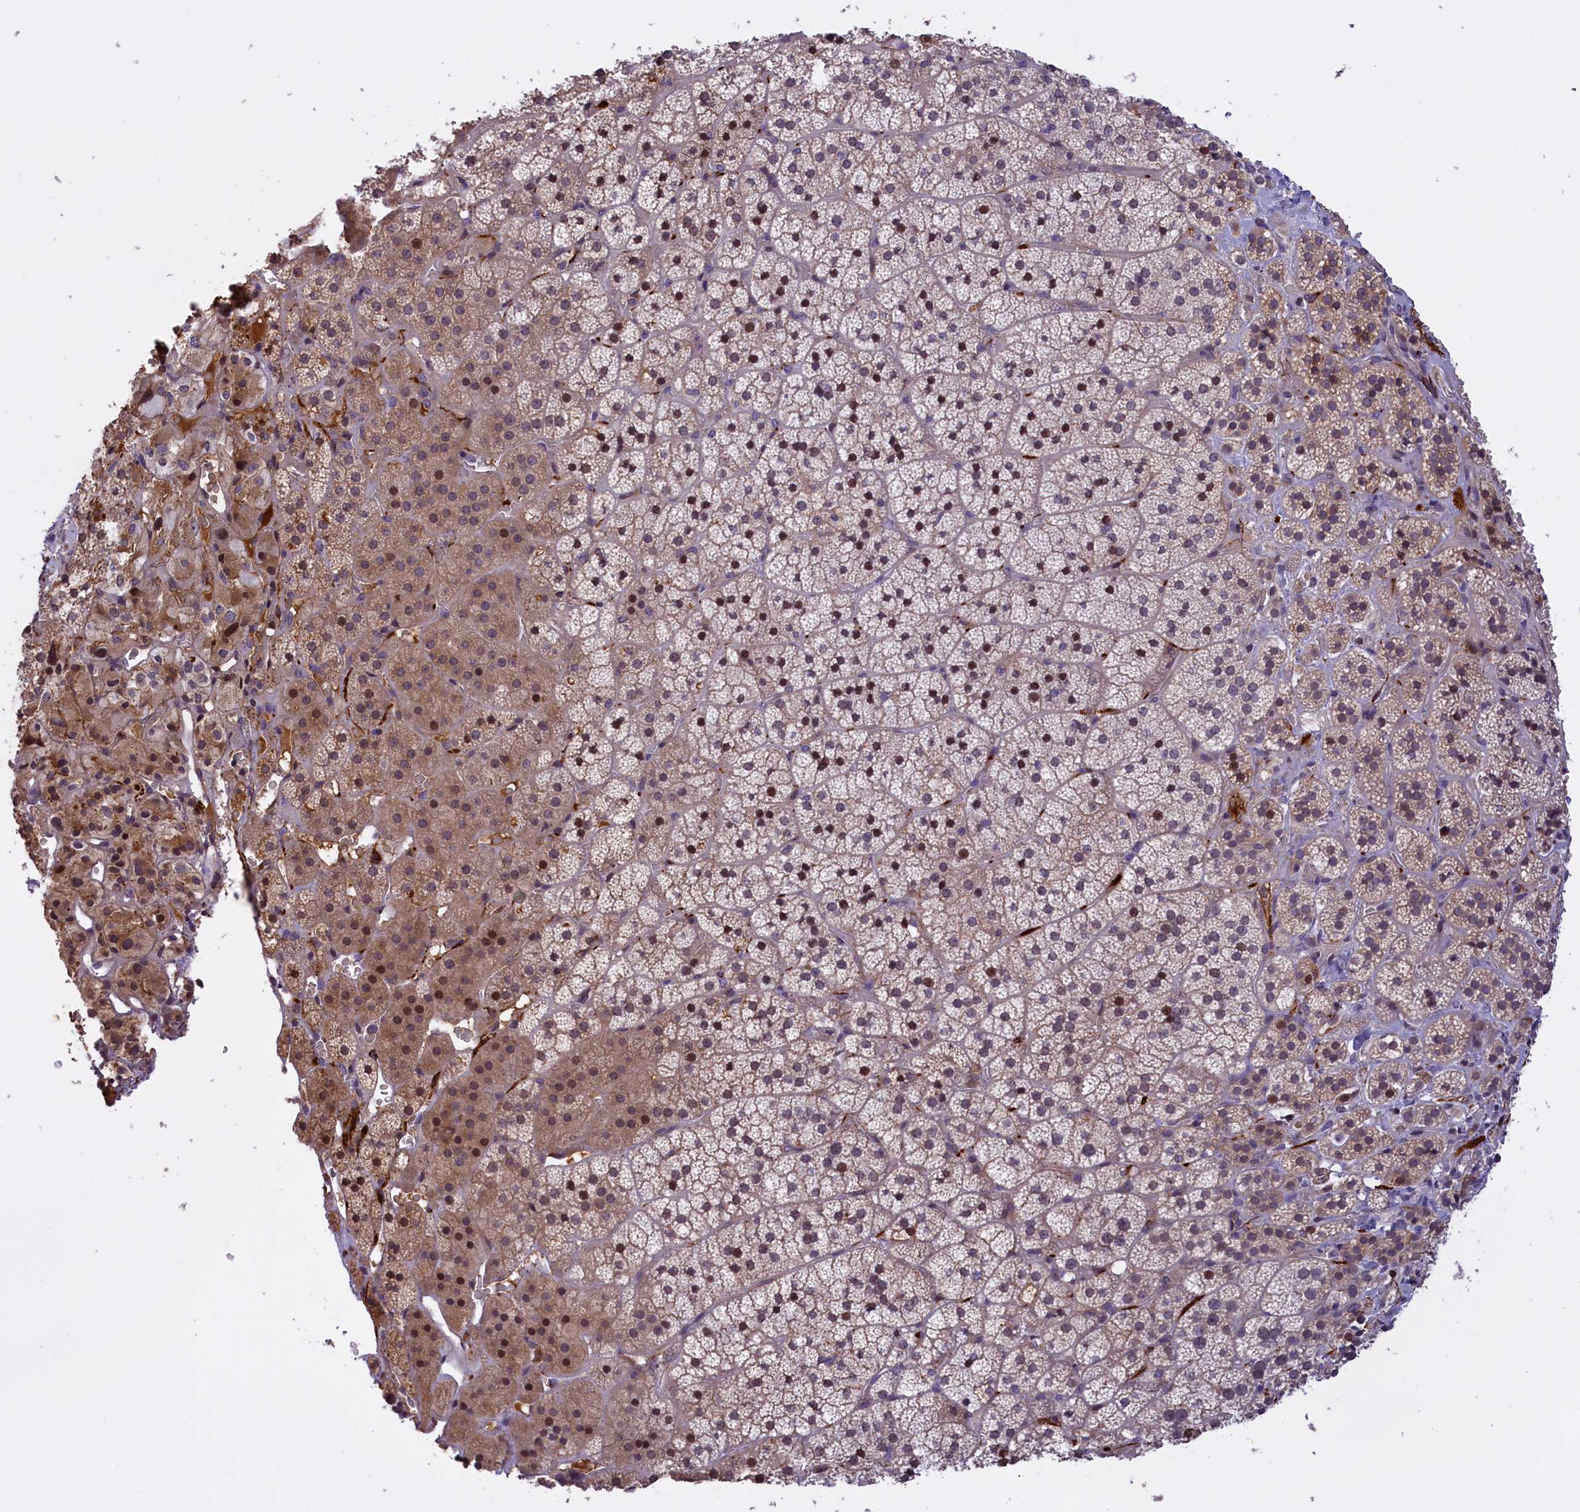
{"staining": {"intensity": "moderate", "quantity": "25%-75%", "location": "cytoplasmic/membranous,nuclear"}, "tissue": "adrenal gland", "cell_type": "Glandular cells", "image_type": "normal", "snomed": [{"axis": "morphology", "description": "Normal tissue, NOS"}, {"axis": "topography", "description": "Adrenal gland"}], "caption": "This image exhibits immunohistochemistry staining of unremarkable human adrenal gland, with medium moderate cytoplasmic/membranous,nuclear positivity in about 25%-75% of glandular cells.", "gene": "RRAD", "patient": {"sex": "female", "age": 44}}